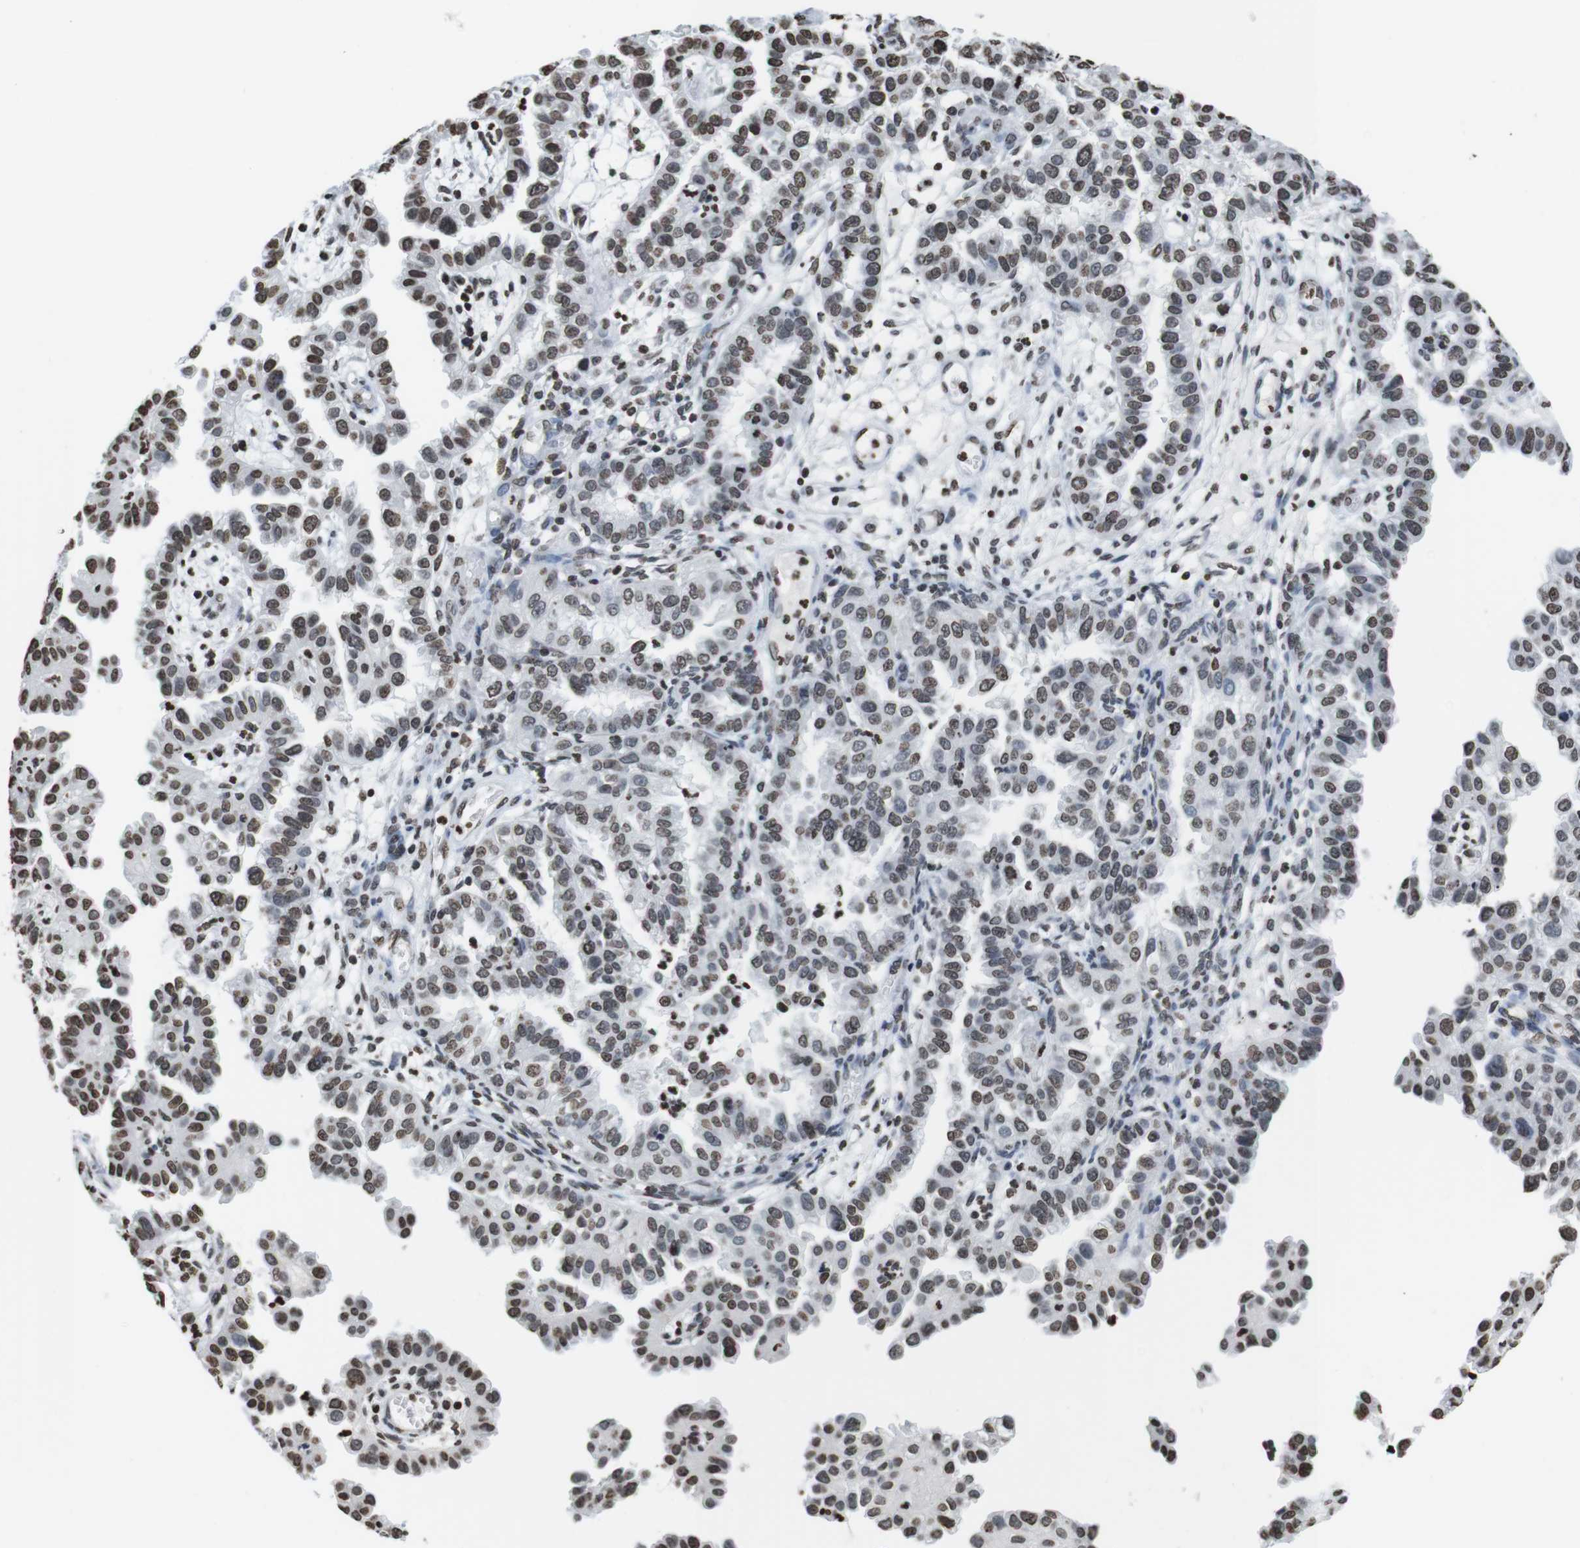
{"staining": {"intensity": "moderate", "quantity": ">75%", "location": "nuclear"}, "tissue": "endometrial cancer", "cell_type": "Tumor cells", "image_type": "cancer", "snomed": [{"axis": "morphology", "description": "Adenocarcinoma, NOS"}, {"axis": "topography", "description": "Endometrium"}], "caption": "DAB immunohistochemical staining of adenocarcinoma (endometrial) shows moderate nuclear protein positivity in approximately >75% of tumor cells. (DAB IHC, brown staining for protein, blue staining for nuclei).", "gene": "BSX", "patient": {"sex": "female", "age": 85}}